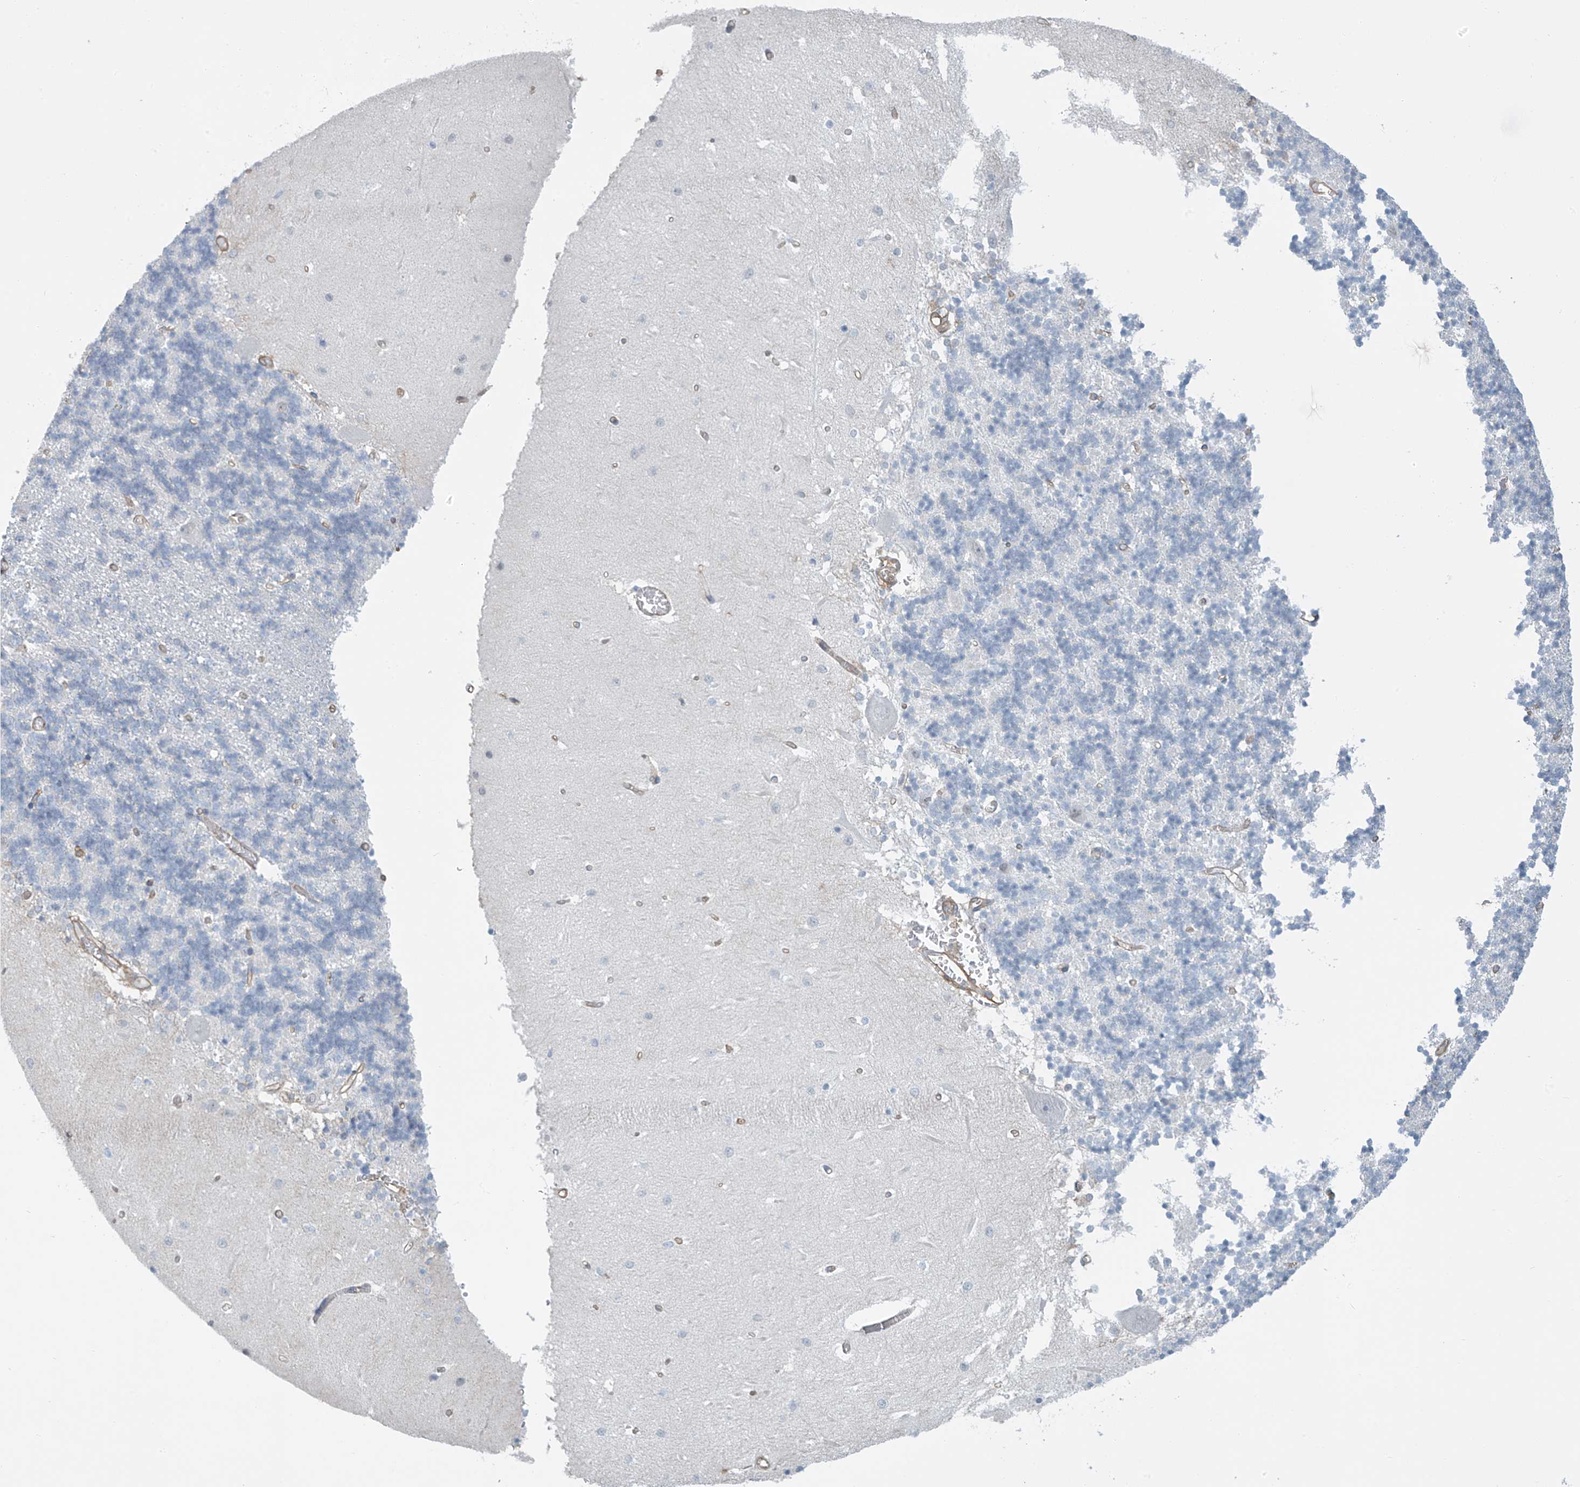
{"staining": {"intensity": "negative", "quantity": "none", "location": "none"}, "tissue": "cerebellum", "cell_type": "Cells in granular layer", "image_type": "normal", "snomed": [{"axis": "morphology", "description": "Normal tissue, NOS"}, {"axis": "topography", "description": "Cerebellum"}], "caption": "Immunohistochemistry photomicrograph of unremarkable cerebellum: human cerebellum stained with DAB displays no significant protein expression in cells in granular layer. The staining is performed using DAB brown chromogen with nuclei counter-stained in using hematoxylin.", "gene": "ZNF846", "patient": {"sex": "male", "age": 37}}